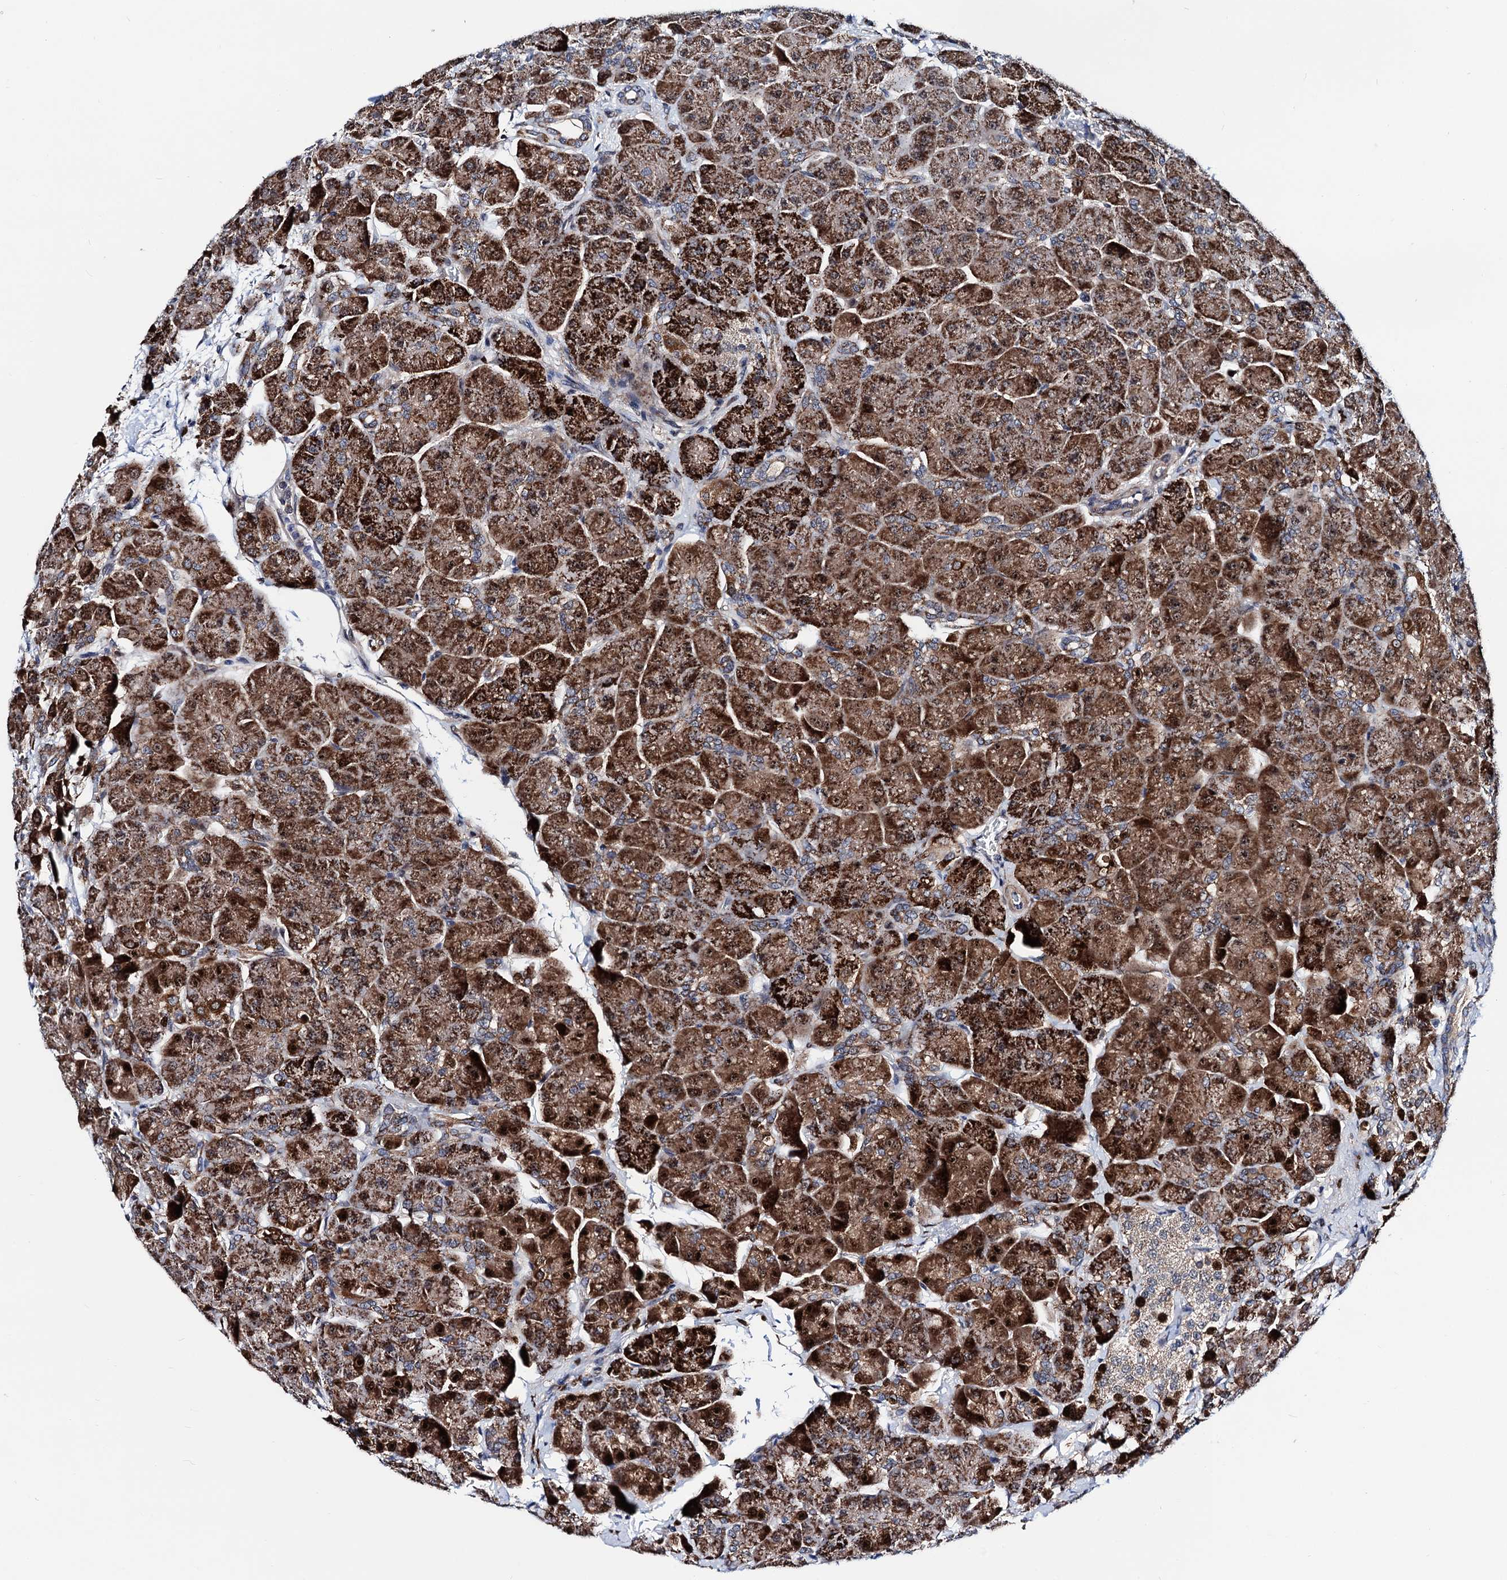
{"staining": {"intensity": "strong", "quantity": ">75%", "location": "cytoplasmic/membranous"}, "tissue": "pancreas", "cell_type": "Exocrine glandular cells", "image_type": "normal", "snomed": [{"axis": "morphology", "description": "Normal tissue, NOS"}, {"axis": "topography", "description": "Pancreas"}], "caption": "An image showing strong cytoplasmic/membranous staining in about >75% of exocrine glandular cells in benign pancreas, as visualized by brown immunohistochemical staining.", "gene": "COA4", "patient": {"sex": "male", "age": 66}}